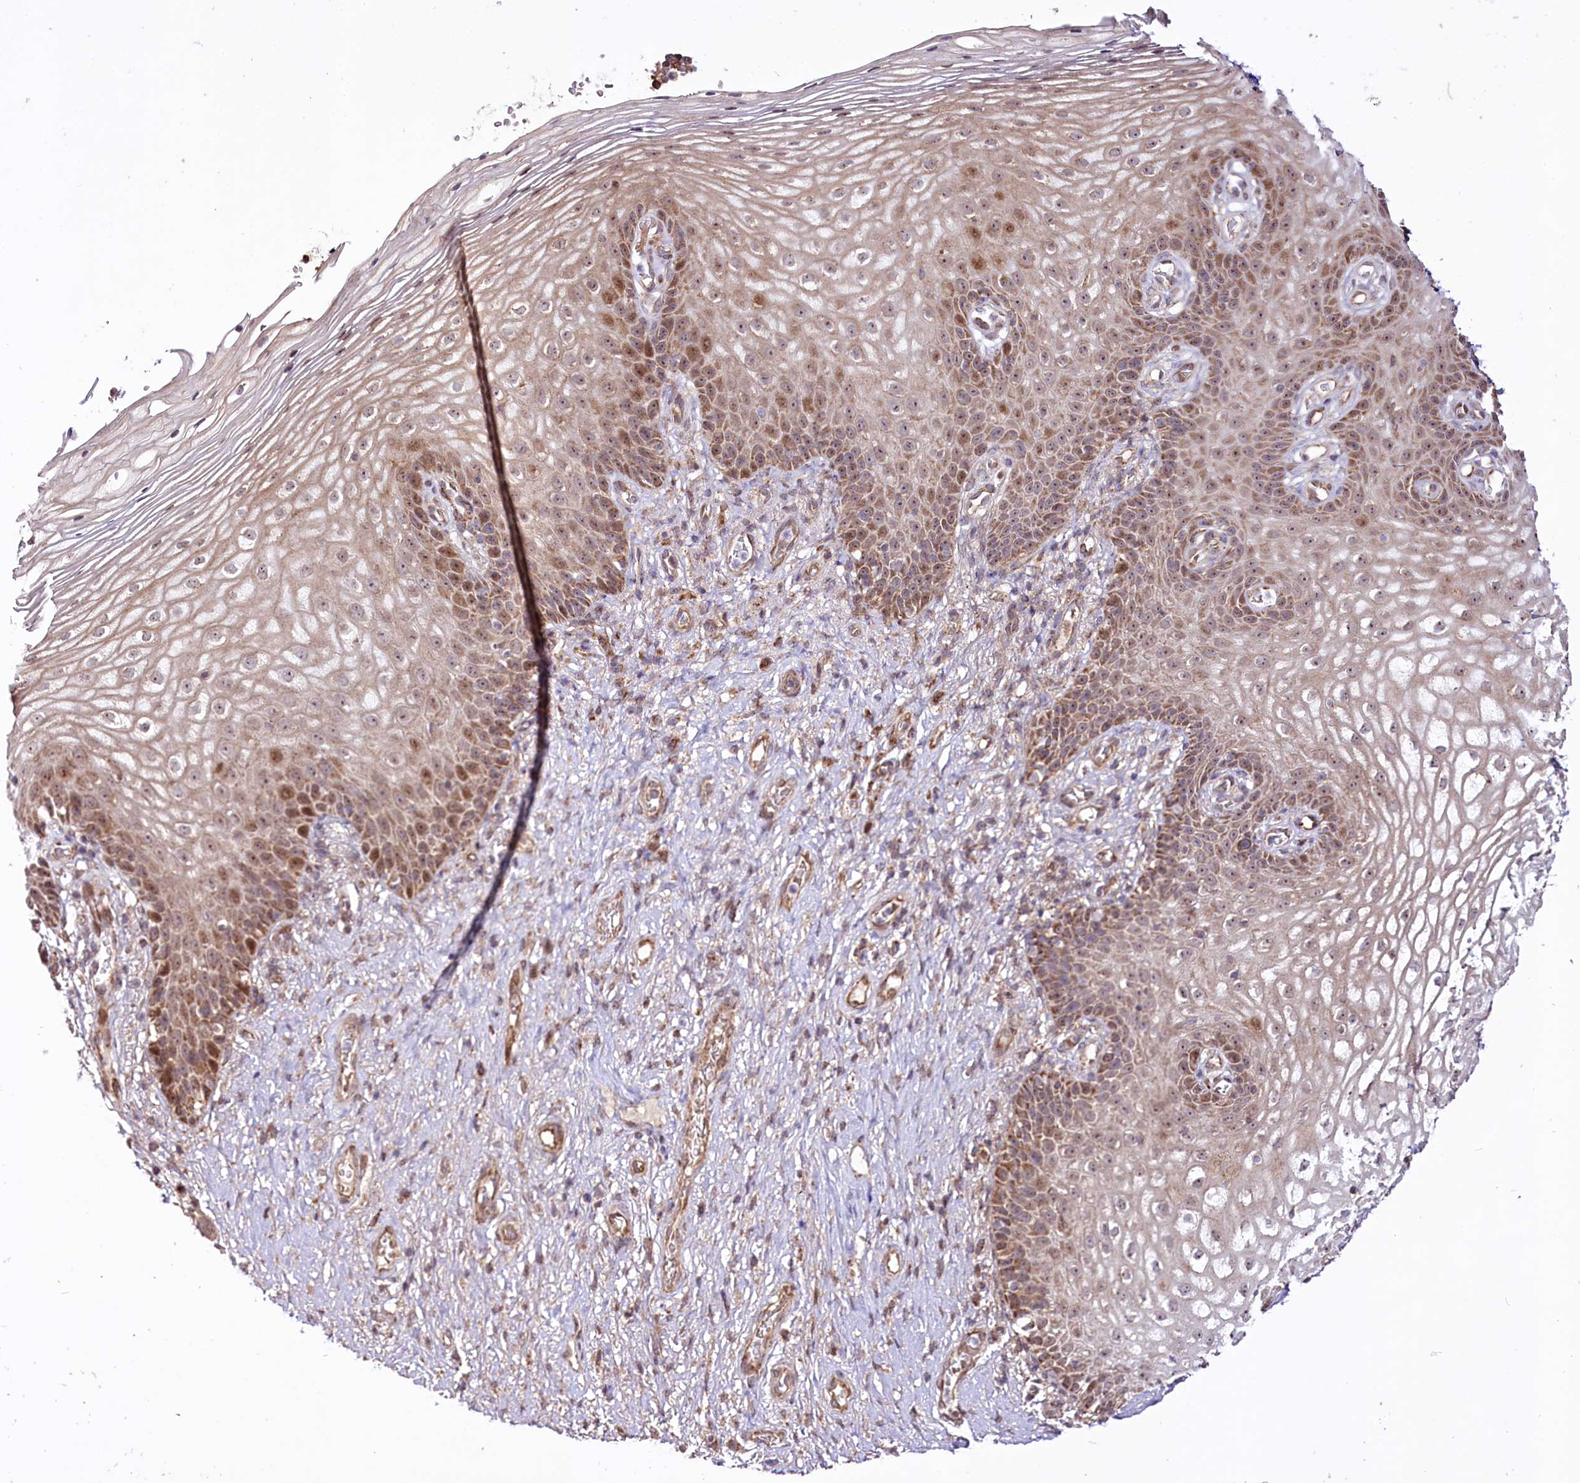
{"staining": {"intensity": "moderate", "quantity": ">75%", "location": "cytoplasmic/membranous,nuclear"}, "tissue": "vagina", "cell_type": "Squamous epithelial cells", "image_type": "normal", "snomed": [{"axis": "morphology", "description": "Normal tissue, NOS"}, {"axis": "topography", "description": "Vagina"}], "caption": "Brown immunohistochemical staining in unremarkable vagina displays moderate cytoplasmic/membranous,nuclear positivity in approximately >75% of squamous epithelial cells. (Stains: DAB in brown, nuclei in blue, Microscopy: brightfield microscopy at high magnification).", "gene": "ST7", "patient": {"sex": "female", "age": 60}}